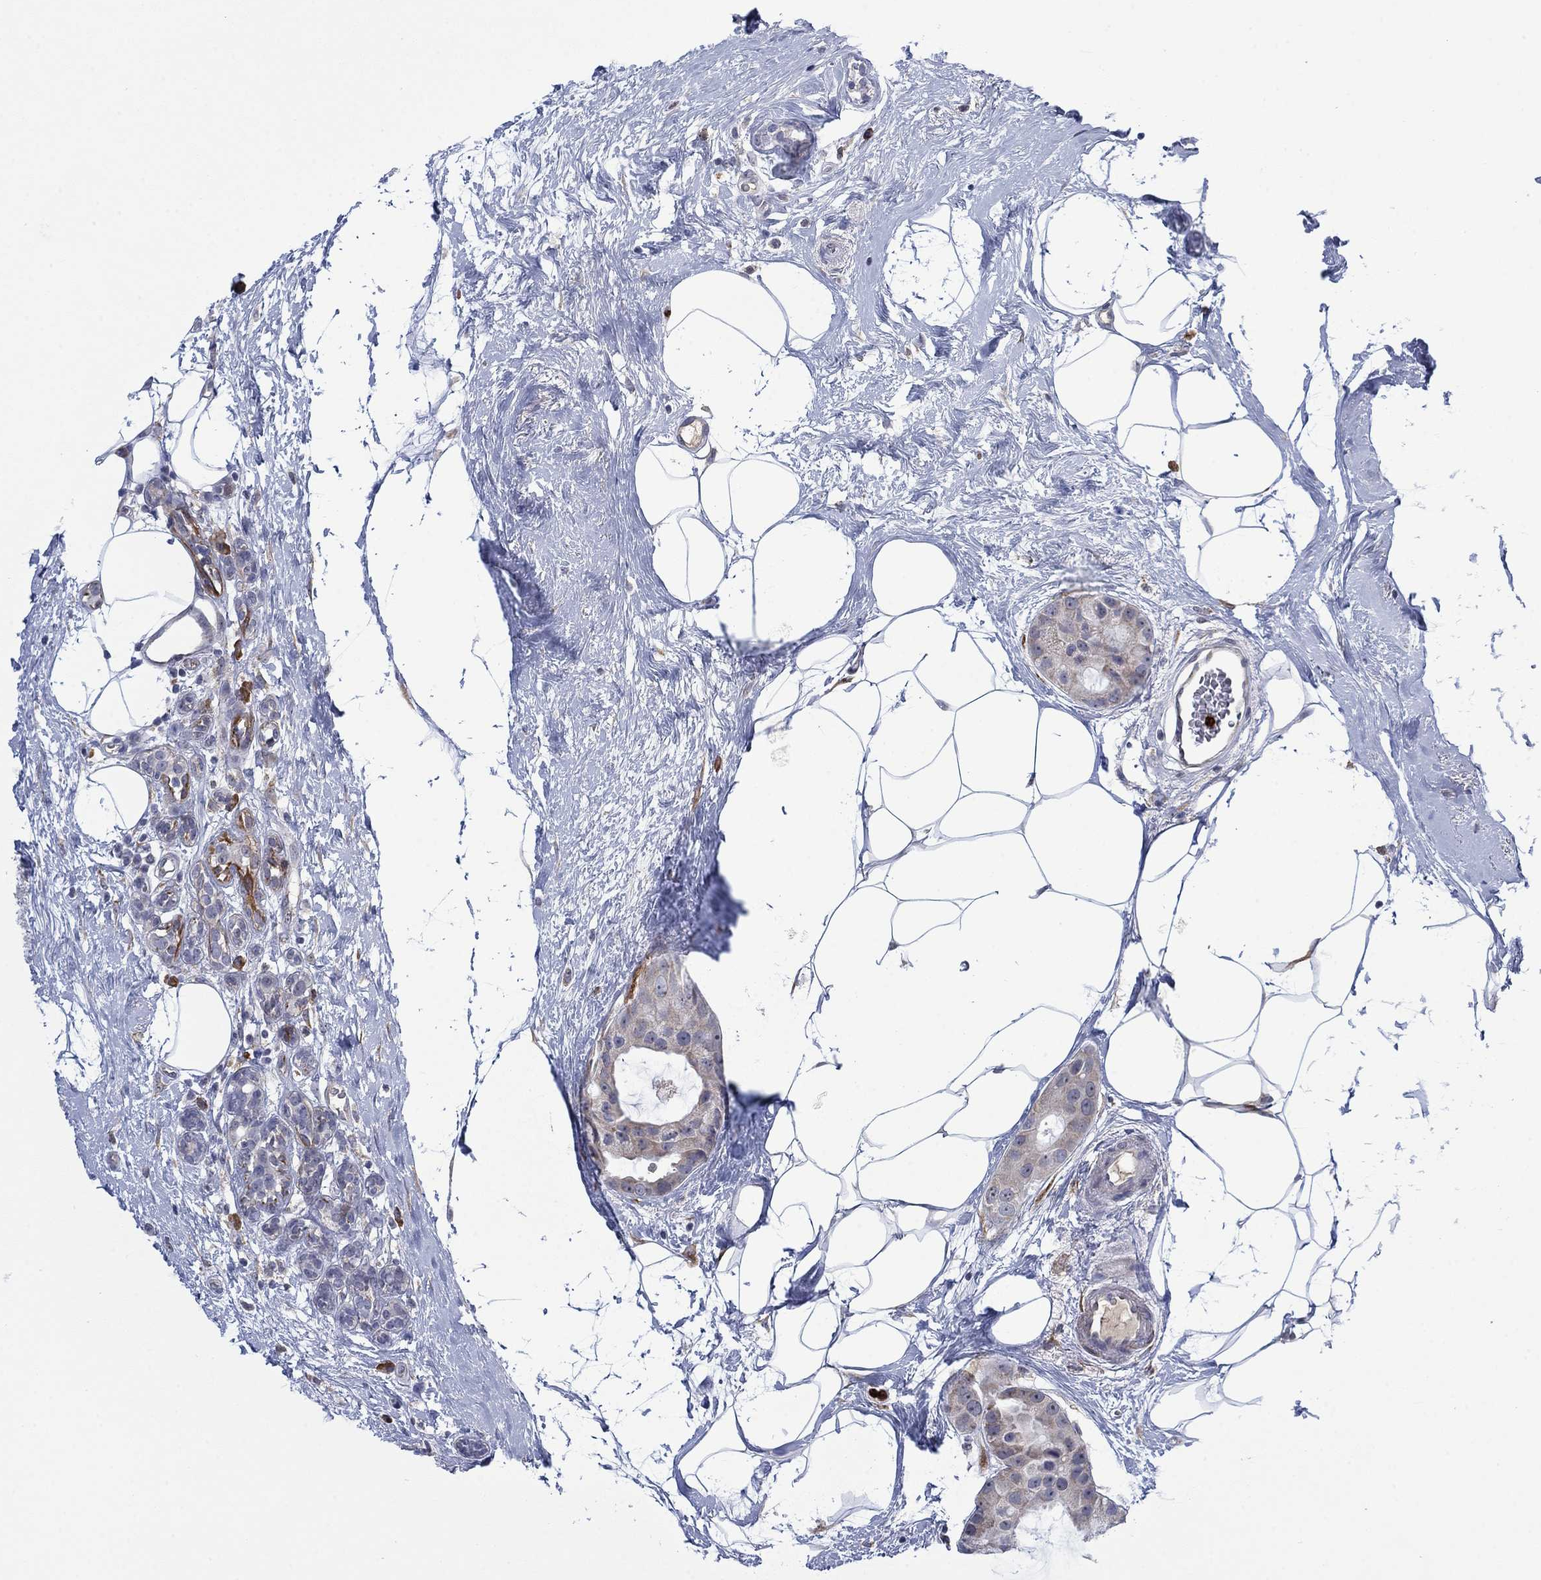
{"staining": {"intensity": "weak", "quantity": "25%-75%", "location": "cytoplasmic/membranous"}, "tissue": "breast cancer", "cell_type": "Tumor cells", "image_type": "cancer", "snomed": [{"axis": "morphology", "description": "Duct carcinoma"}, {"axis": "topography", "description": "Breast"}], "caption": "Weak cytoplasmic/membranous staining for a protein is identified in approximately 25%-75% of tumor cells of breast cancer (infiltrating ductal carcinoma) using IHC.", "gene": "MTRFR", "patient": {"sex": "female", "age": 45}}